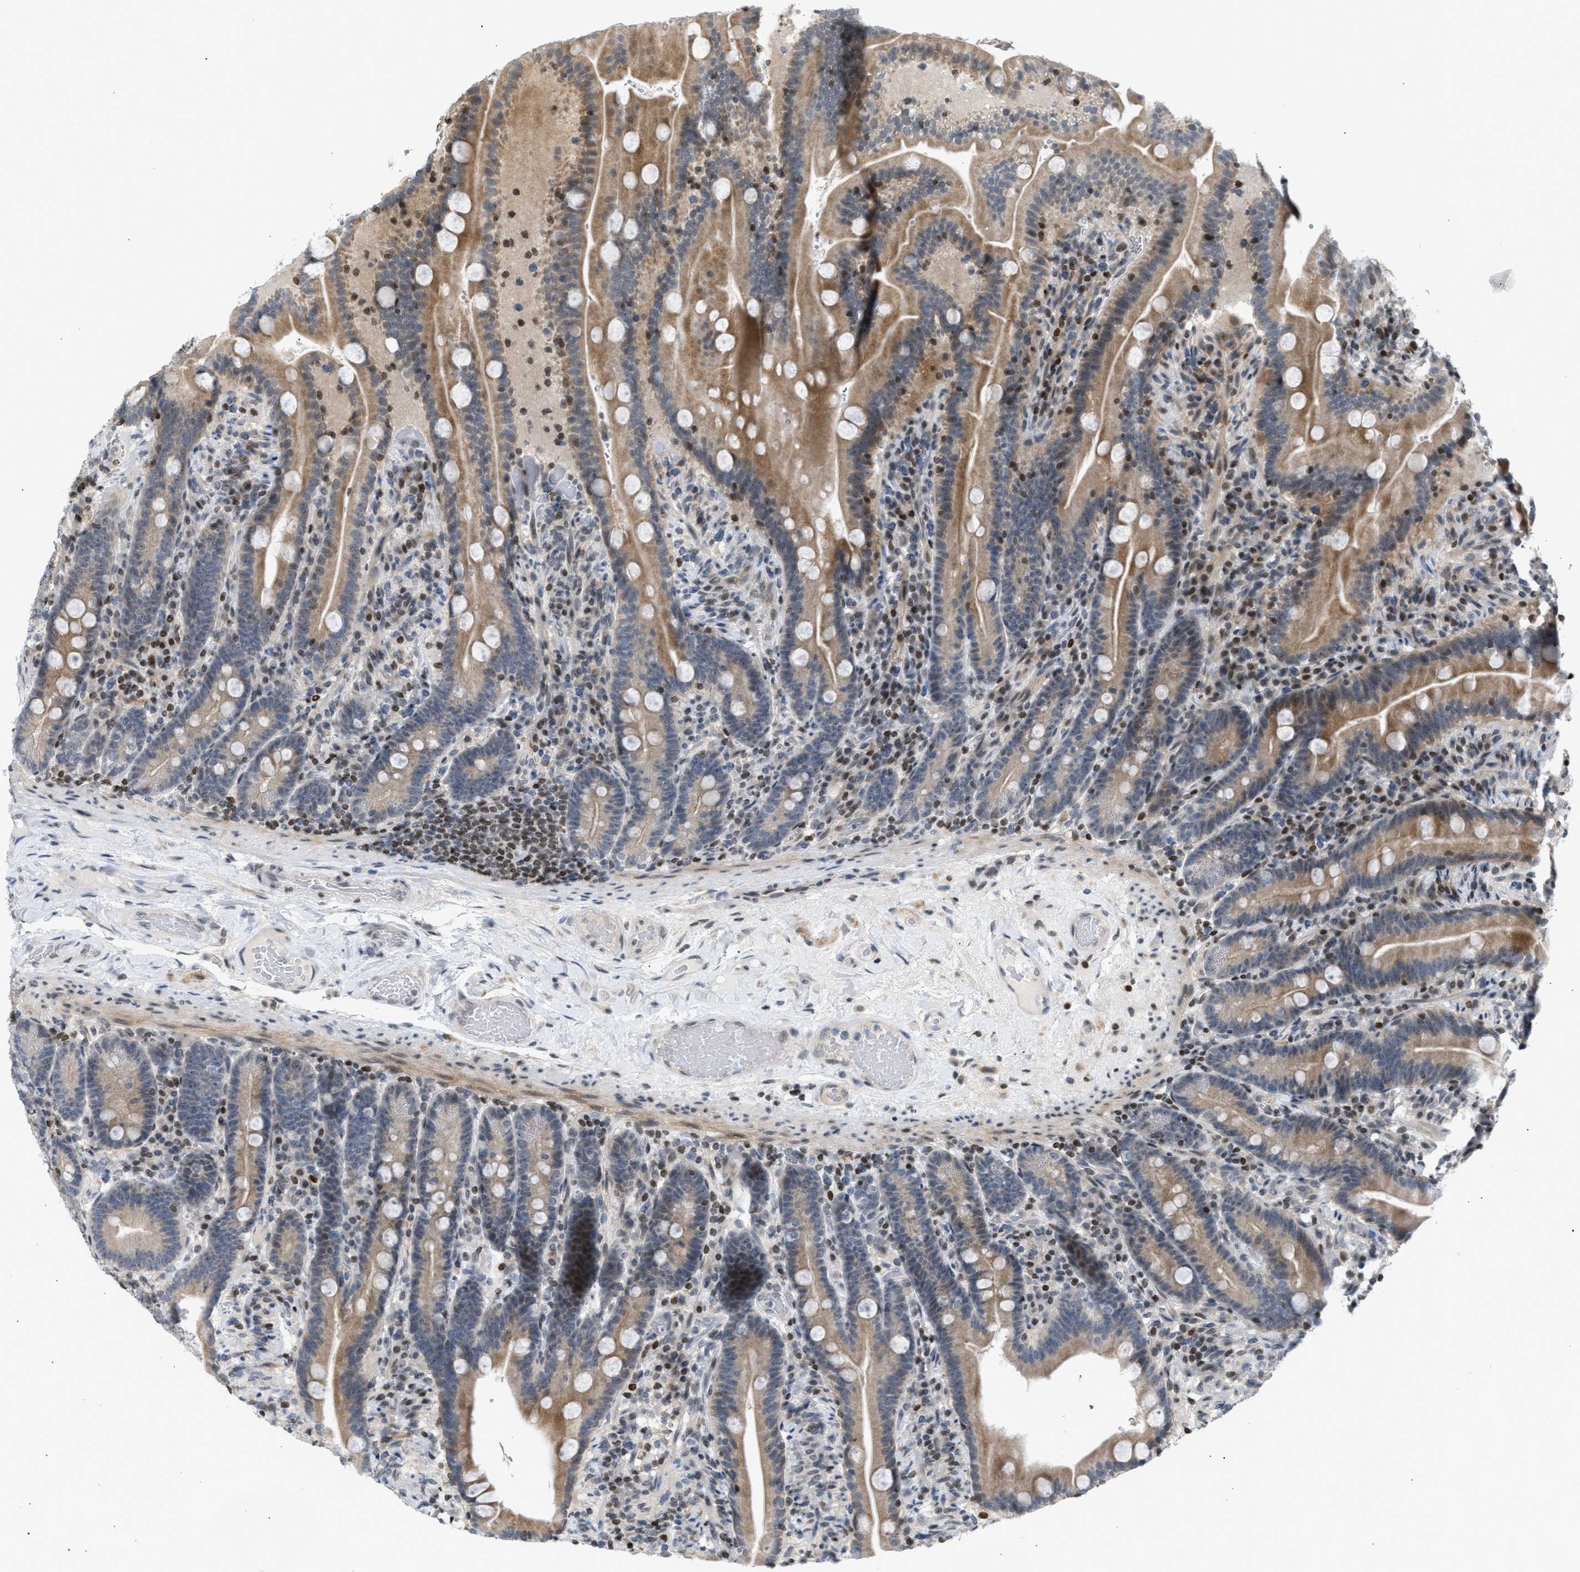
{"staining": {"intensity": "moderate", "quantity": "25%-75%", "location": "cytoplasmic/membranous"}, "tissue": "duodenum", "cell_type": "Glandular cells", "image_type": "normal", "snomed": [{"axis": "morphology", "description": "Normal tissue, NOS"}, {"axis": "topography", "description": "Duodenum"}], "caption": "Normal duodenum was stained to show a protein in brown. There is medium levels of moderate cytoplasmic/membranous expression in about 25%-75% of glandular cells.", "gene": "NPS", "patient": {"sex": "male", "age": 54}}